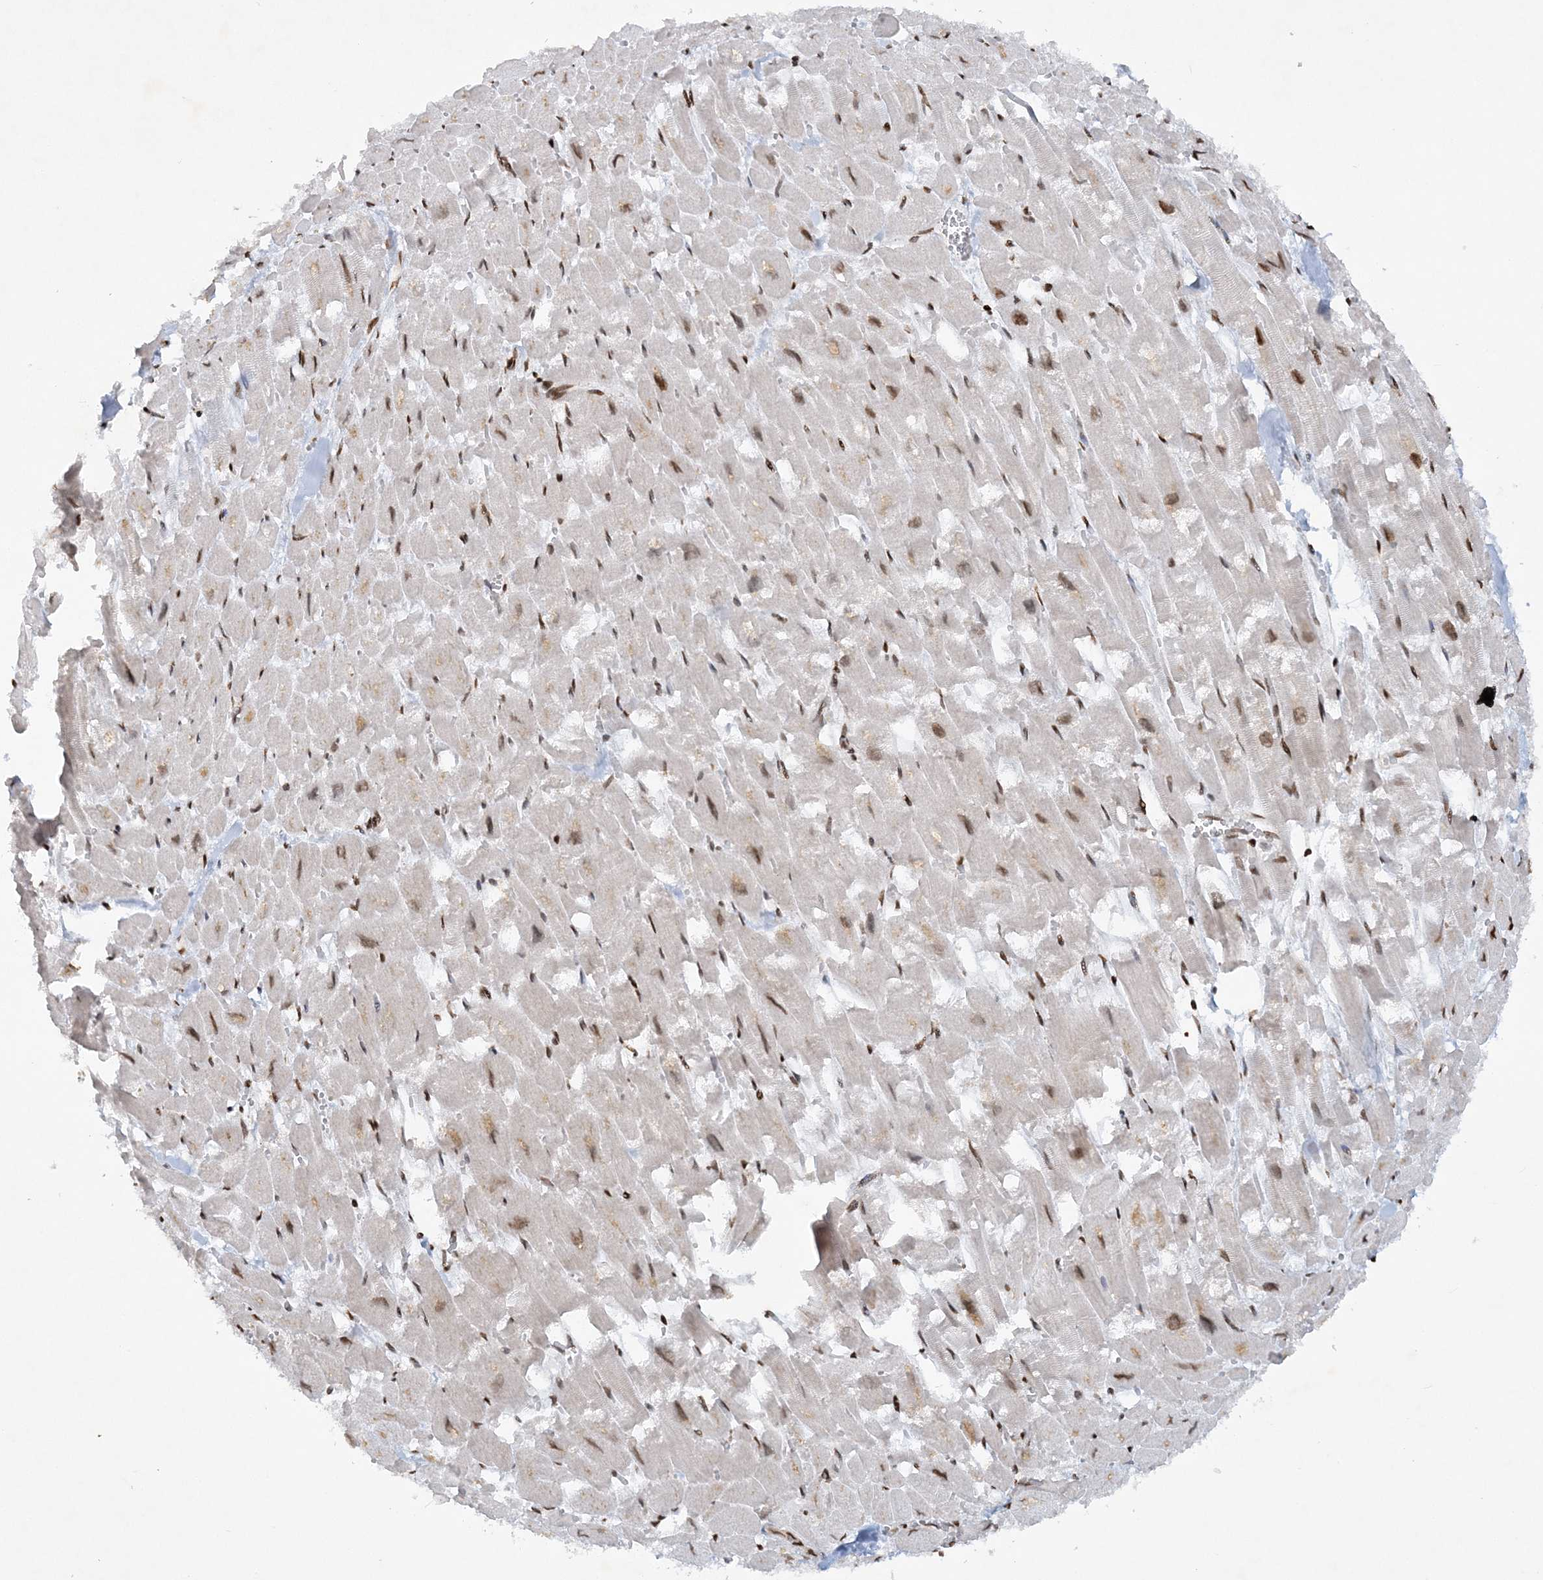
{"staining": {"intensity": "strong", "quantity": ">75%", "location": "nuclear"}, "tissue": "heart muscle", "cell_type": "Cardiomyocytes", "image_type": "normal", "snomed": [{"axis": "morphology", "description": "Normal tissue, NOS"}, {"axis": "topography", "description": "Heart"}], "caption": "The histopathology image demonstrates a brown stain indicating the presence of a protein in the nuclear of cardiomyocytes in heart muscle.", "gene": "DELE1", "patient": {"sex": "male", "age": 54}}